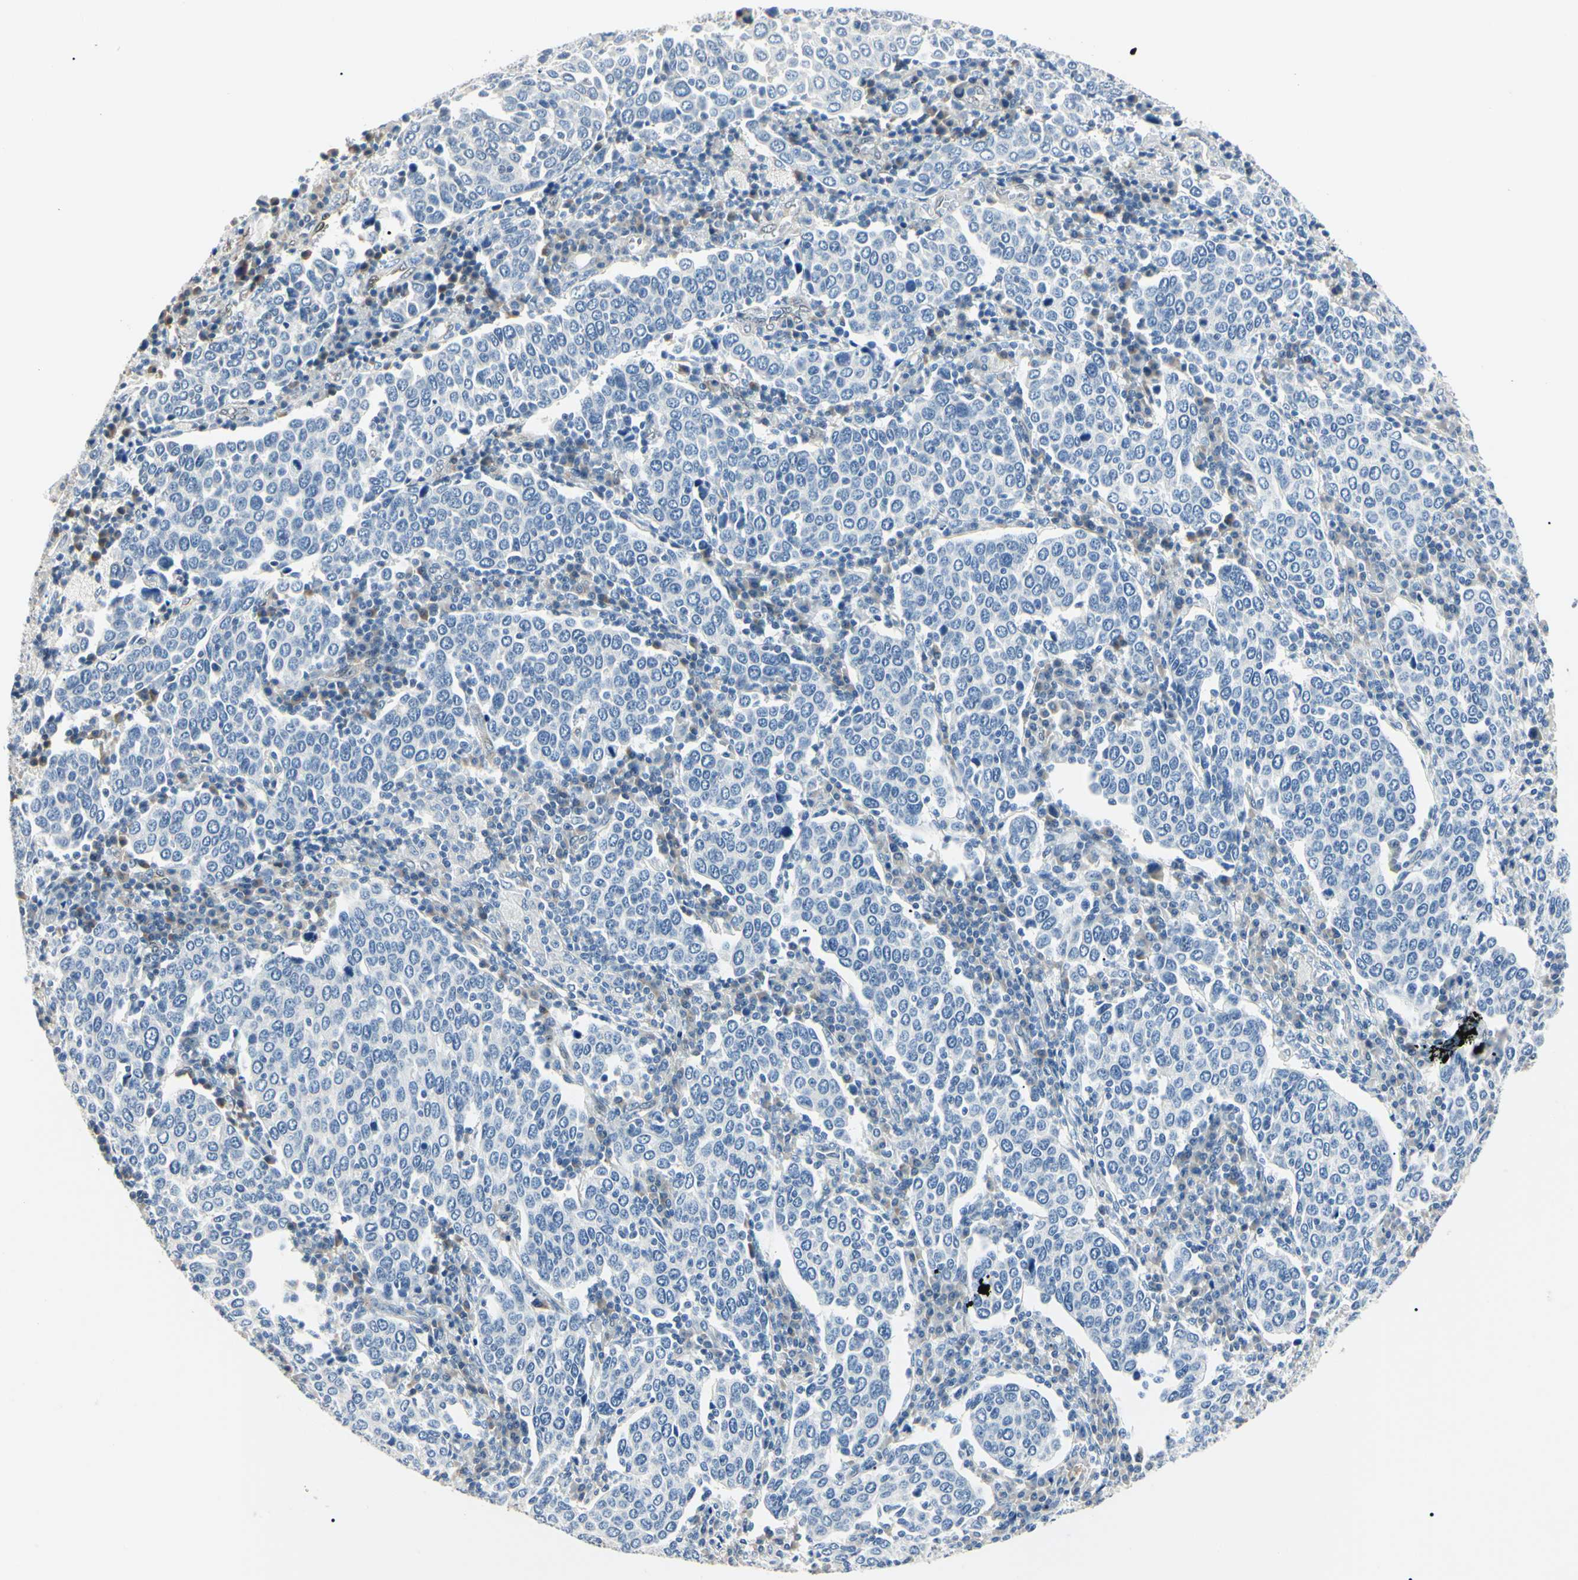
{"staining": {"intensity": "weak", "quantity": "<25%", "location": "cytoplasmic/membranous"}, "tissue": "cervical cancer", "cell_type": "Tumor cells", "image_type": "cancer", "snomed": [{"axis": "morphology", "description": "Squamous cell carcinoma, NOS"}, {"axis": "topography", "description": "Cervix"}], "caption": "Immunohistochemistry (IHC) image of neoplastic tissue: cervical cancer stained with DAB (3,3'-diaminobenzidine) demonstrates no significant protein staining in tumor cells. Brightfield microscopy of immunohistochemistry (IHC) stained with DAB (3,3'-diaminobenzidine) (brown) and hematoxylin (blue), captured at high magnification.", "gene": "AKR1C3", "patient": {"sex": "female", "age": 40}}